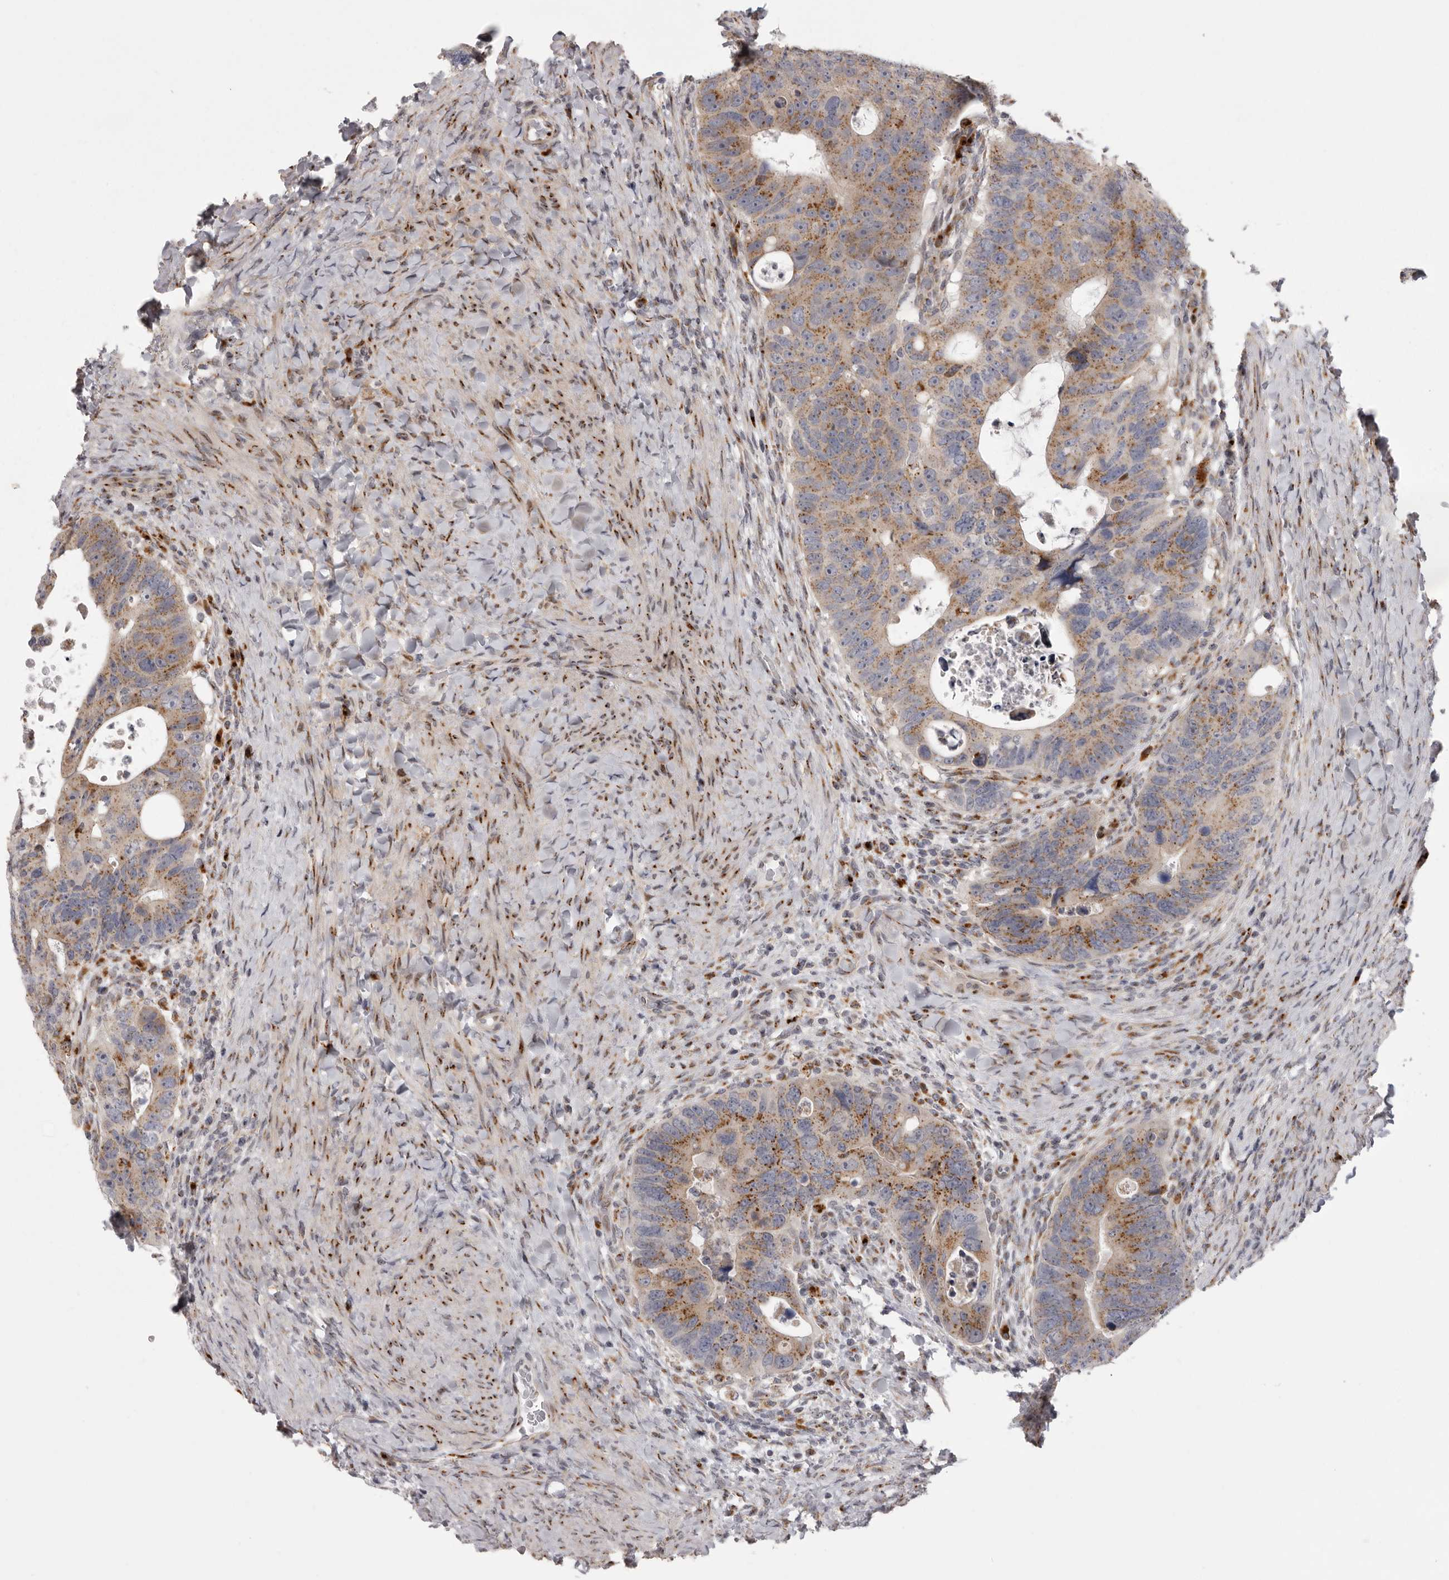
{"staining": {"intensity": "moderate", "quantity": ">75%", "location": "cytoplasmic/membranous"}, "tissue": "colorectal cancer", "cell_type": "Tumor cells", "image_type": "cancer", "snomed": [{"axis": "morphology", "description": "Adenocarcinoma, NOS"}, {"axis": "topography", "description": "Rectum"}], "caption": "Protein expression by IHC demonstrates moderate cytoplasmic/membranous positivity in about >75% of tumor cells in colorectal cancer. The protein of interest is stained brown, and the nuclei are stained in blue (DAB (3,3'-diaminobenzidine) IHC with brightfield microscopy, high magnification).", "gene": "WDR47", "patient": {"sex": "male", "age": 59}}